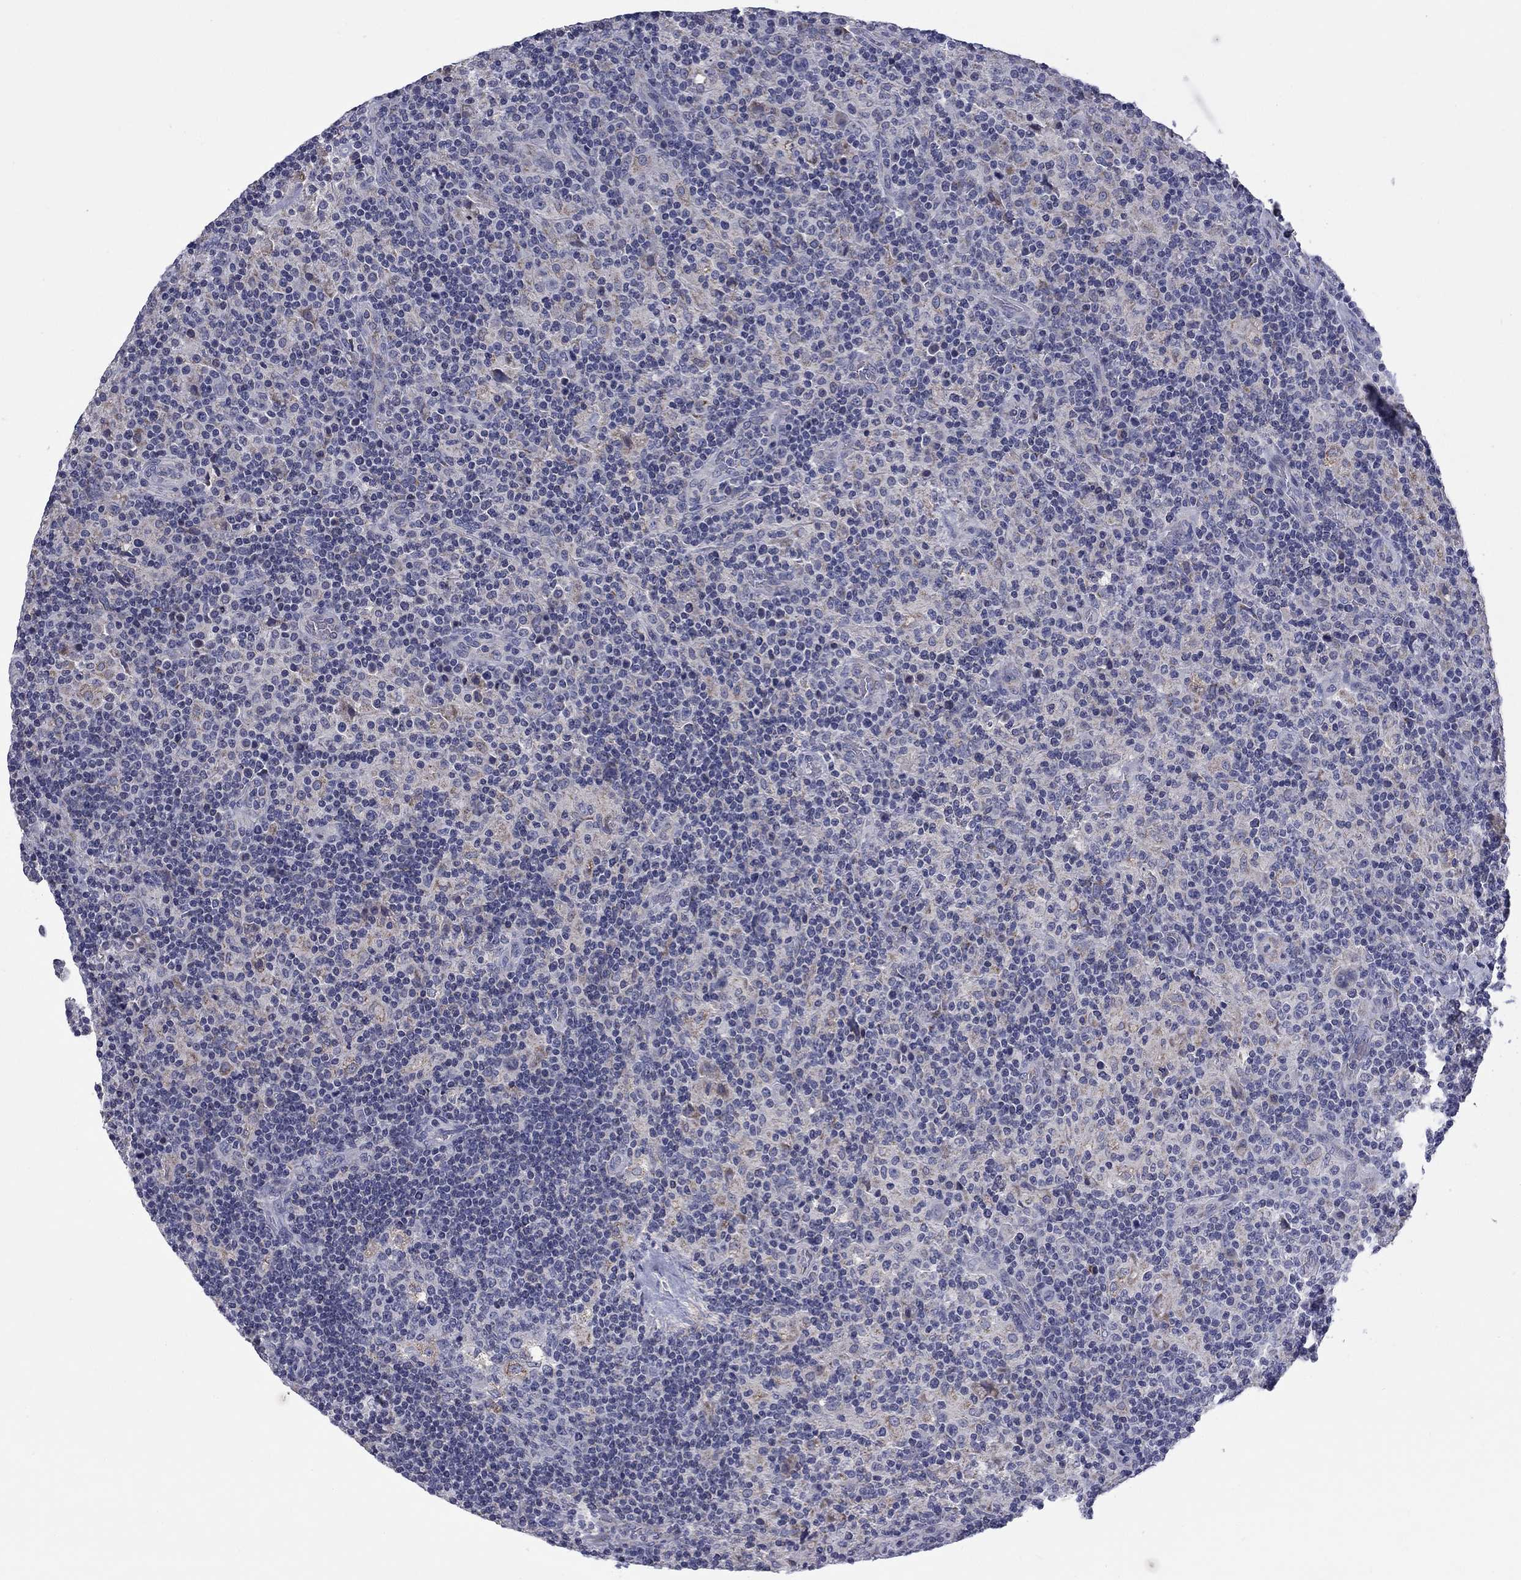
{"staining": {"intensity": "negative", "quantity": "none", "location": "none"}, "tissue": "lymphoma", "cell_type": "Tumor cells", "image_type": "cancer", "snomed": [{"axis": "morphology", "description": "Hodgkin's disease, NOS"}, {"axis": "topography", "description": "Lymph node"}], "caption": "Tumor cells show no significant protein staining in lymphoma. (Brightfield microscopy of DAB (3,3'-diaminobenzidine) IHC at high magnification).", "gene": "FRK", "patient": {"sex": "male", "age": 70}}